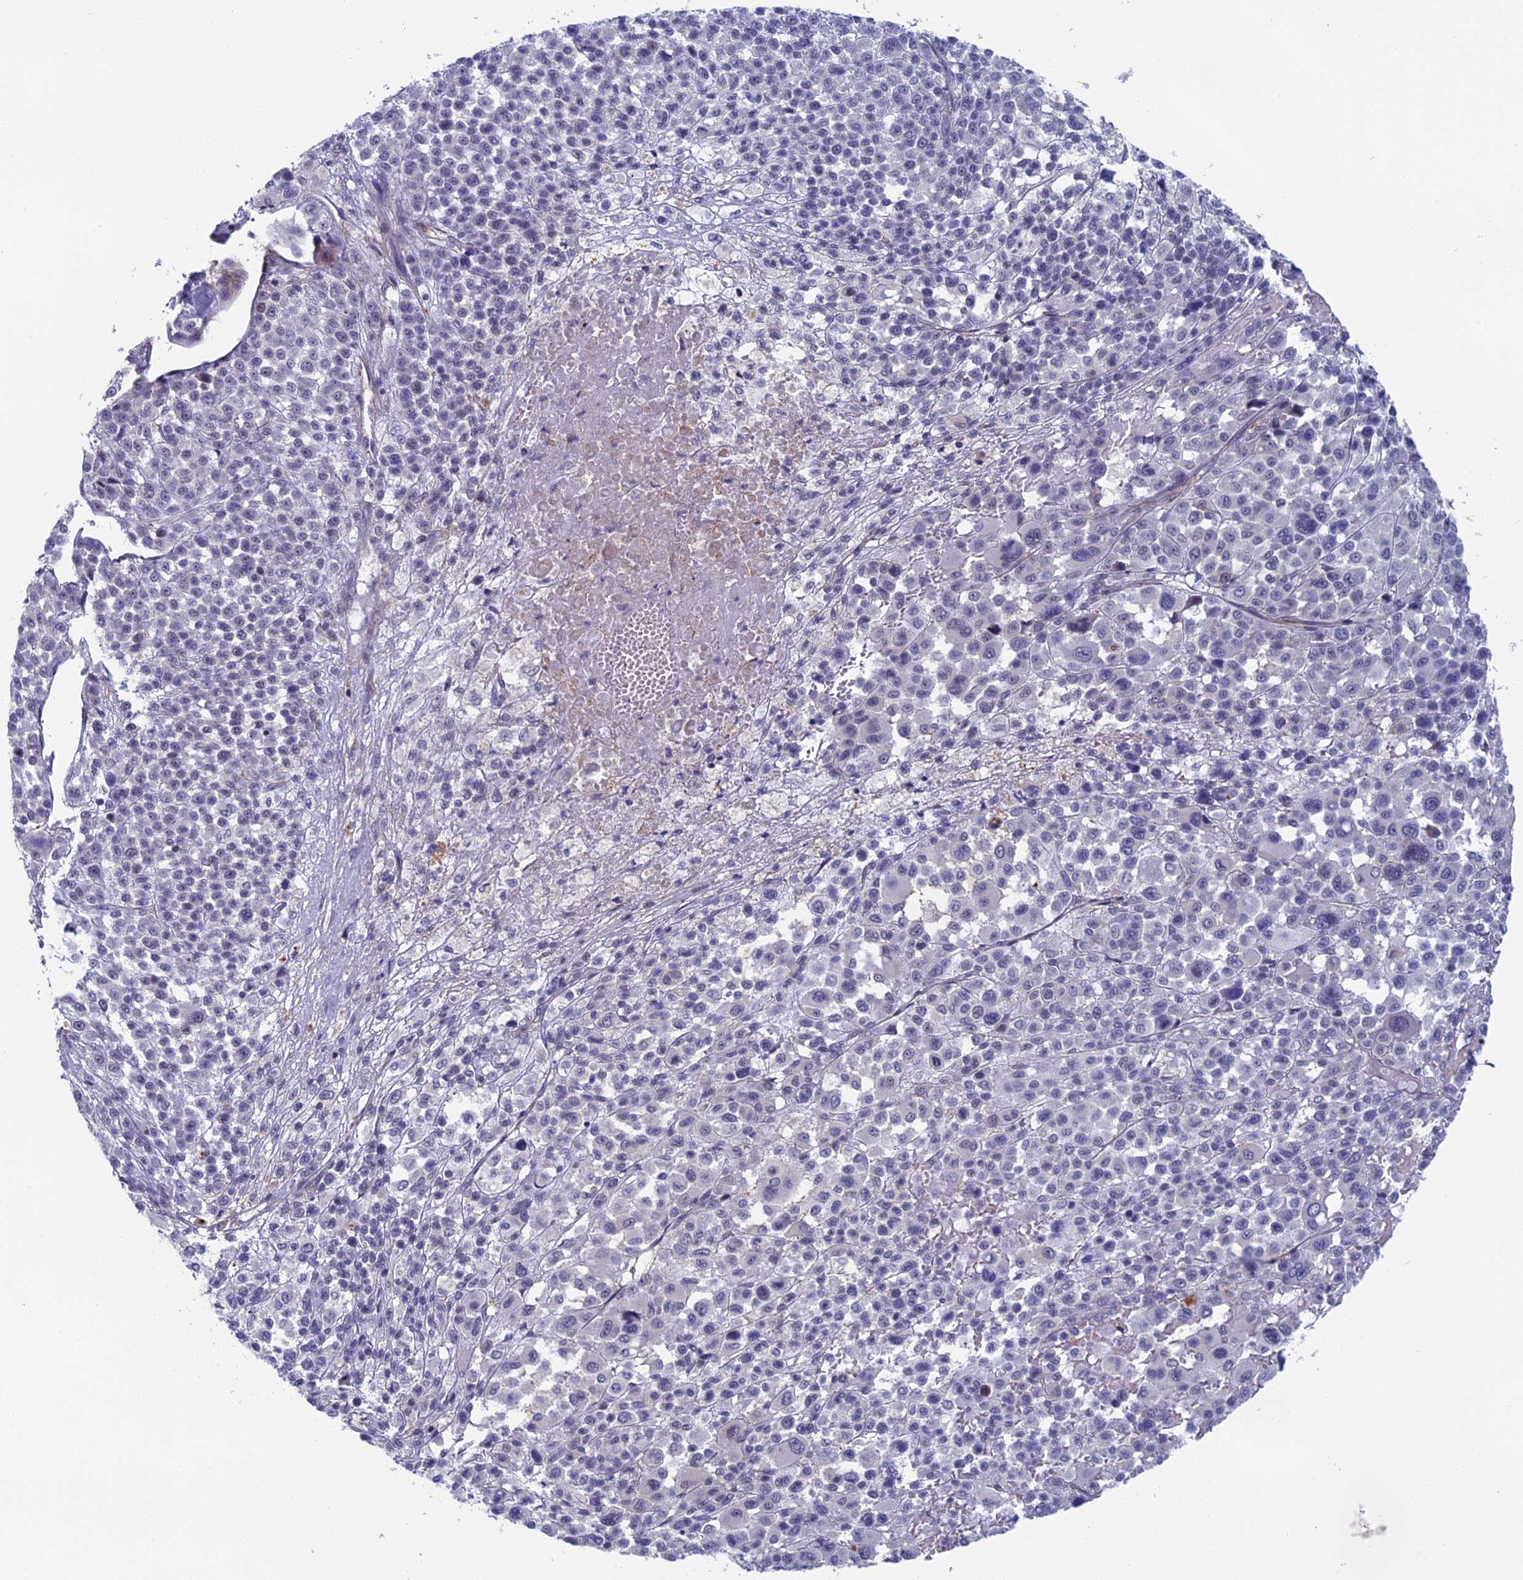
{"staining": {"intensity": "negative", "quantity": "none", "location": "none"}, "tissue": "melanoma", "cell_type": "Tumor cells", "image_type": "cancer", "snomed": [{"axis": "morphology", "description": "Malignant melanoma, Metastatic site"}, {"axis": "topography", "description": "Skin"}], "caption": "IHC histopathology image of neoplastic tissue: human malignant melanoma (metastatic site) stained with DAB demonstrates no significant protein staining in tumor cells.", "gene": "CNEP1R1", "patient": {"sex": "female", "age": 74}}